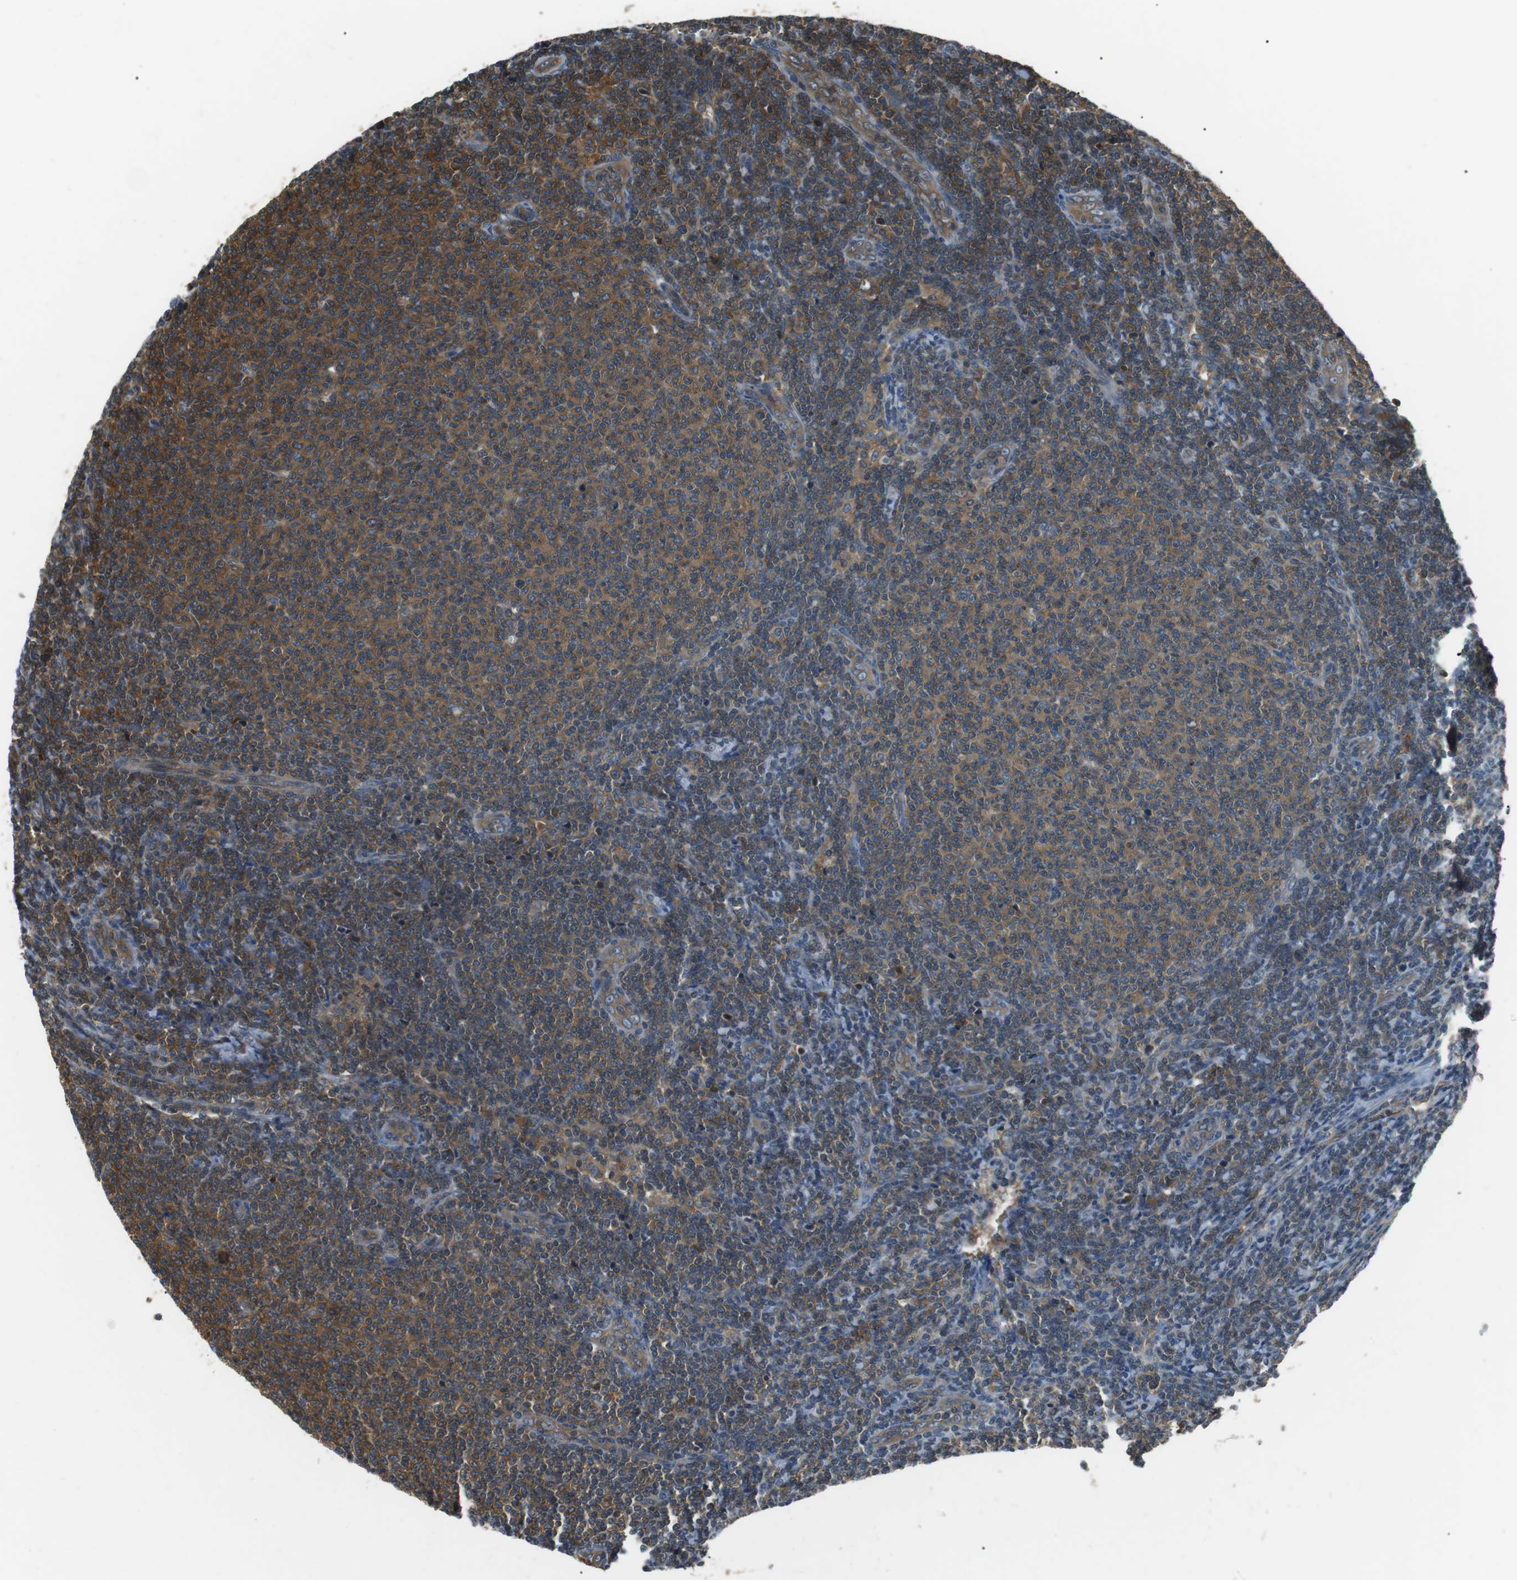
{"staining": {"intensity": "moderate", "quantity": ">75%", "location": "cytoplasmic/membranous"}, "tissue": "lymphoma", "cell_type": "Tumor cells", "image_type": "cancer", "snomed": [{"axis": "morphology", "description": "Malignant lymphoma, non-Hodgkin's type, Low grade"}, {"axis": "topography", "description": "Lymph node"}], "caption": "Low-grade malignant lymphoma, non-Hodgkin's type stained with a brown dye exhibits moderate cytoplasmic/membranous positive expression in about >75% of tumor cells.", "gene": "GPR161", "patient": {"sex": "male", "age": 66}}